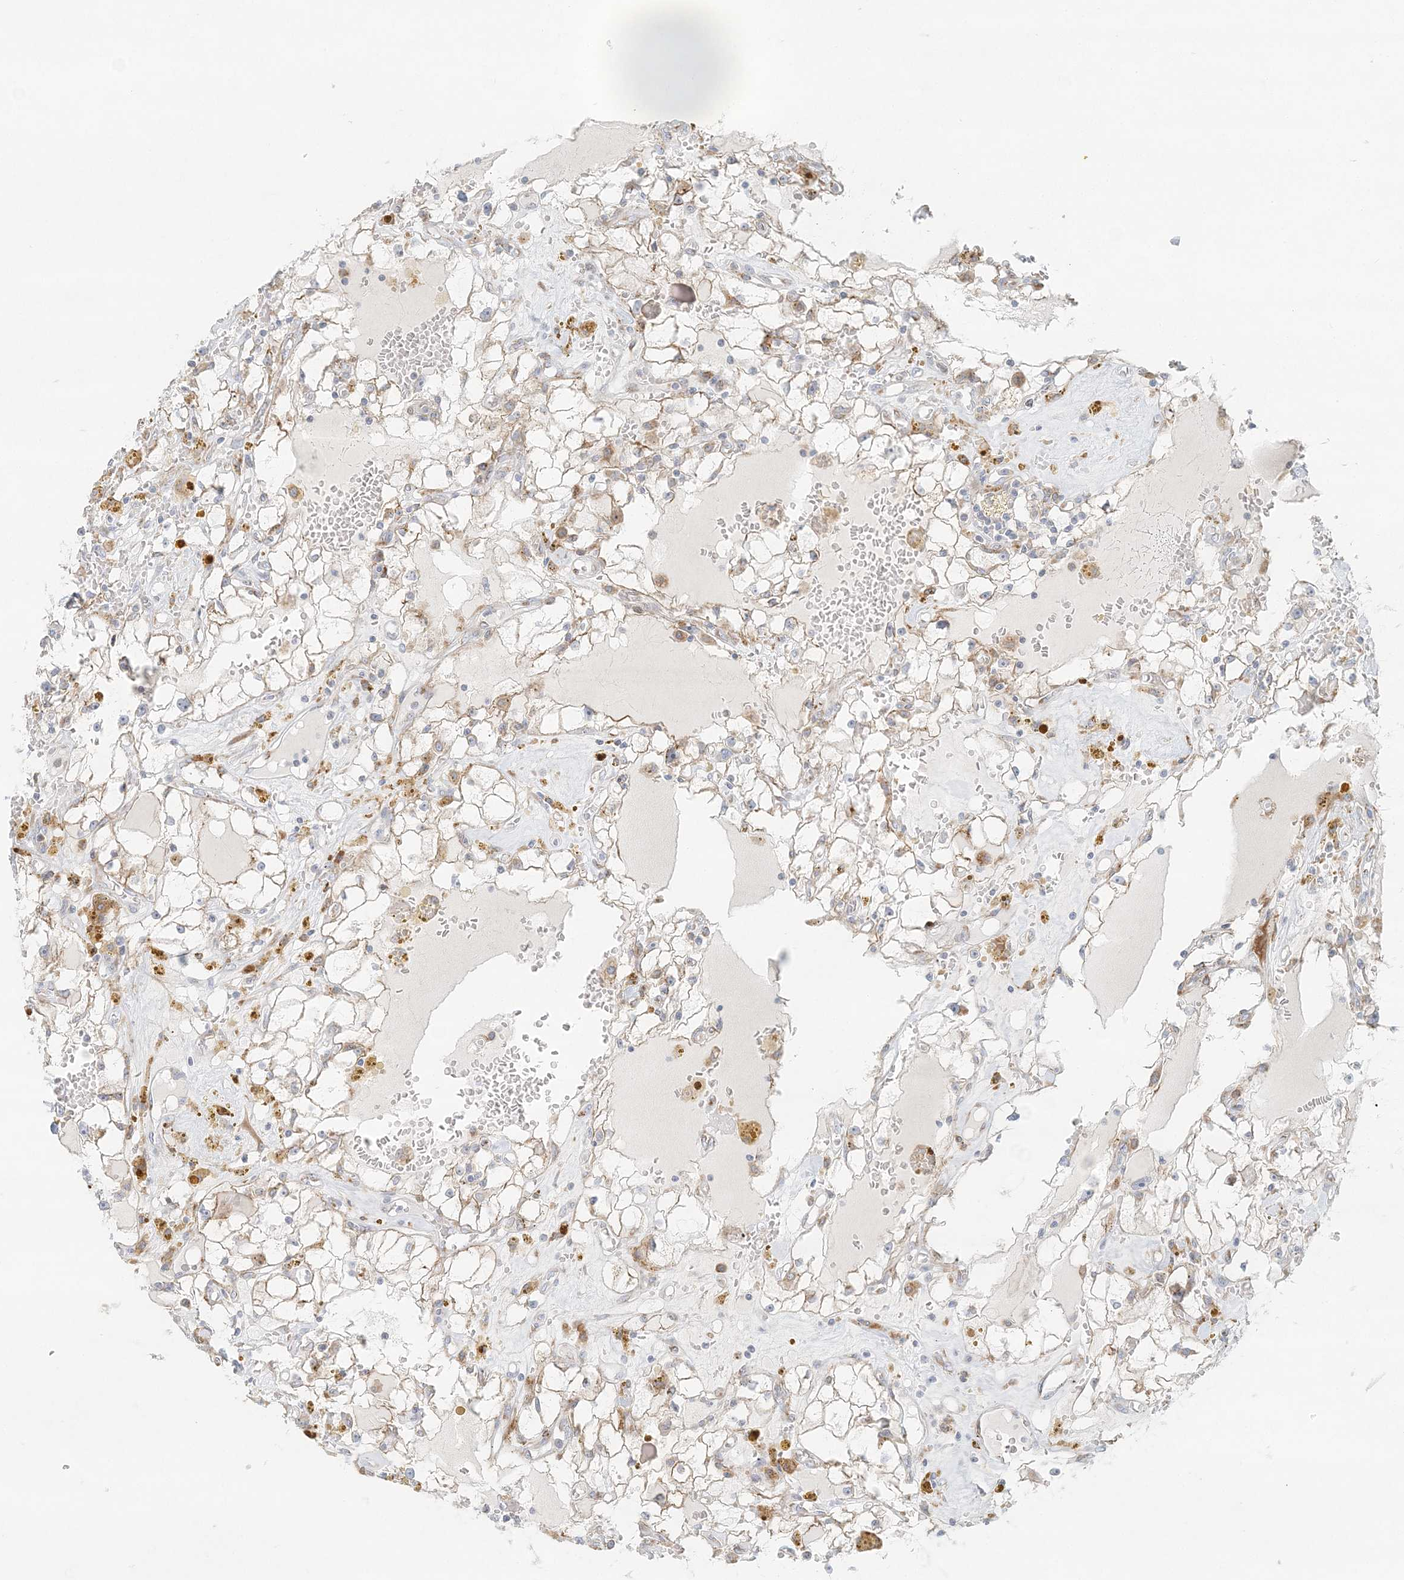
{"staining": {"intensity": "moderate", "quantity": "25%-75%", "location": "cytoplasmic/membranous"}, "tissue": "renal cancer", "cell_type": "Tumor cells", "image_type": "cancer", "snomed": [{"axis": "morphology", "description": "Adenocarcinoma, NOS"}, {"axis": "topography", "description": "Kidney"}], "caption": "Protein staining of renal adenocarcinoma tissue demonstrates moderate cytoplasmic/membranous expression in approximately 25%-75% of tumor cells.", "gene": "STK11IP", "patient": {"sex": "male", "age": 56}}